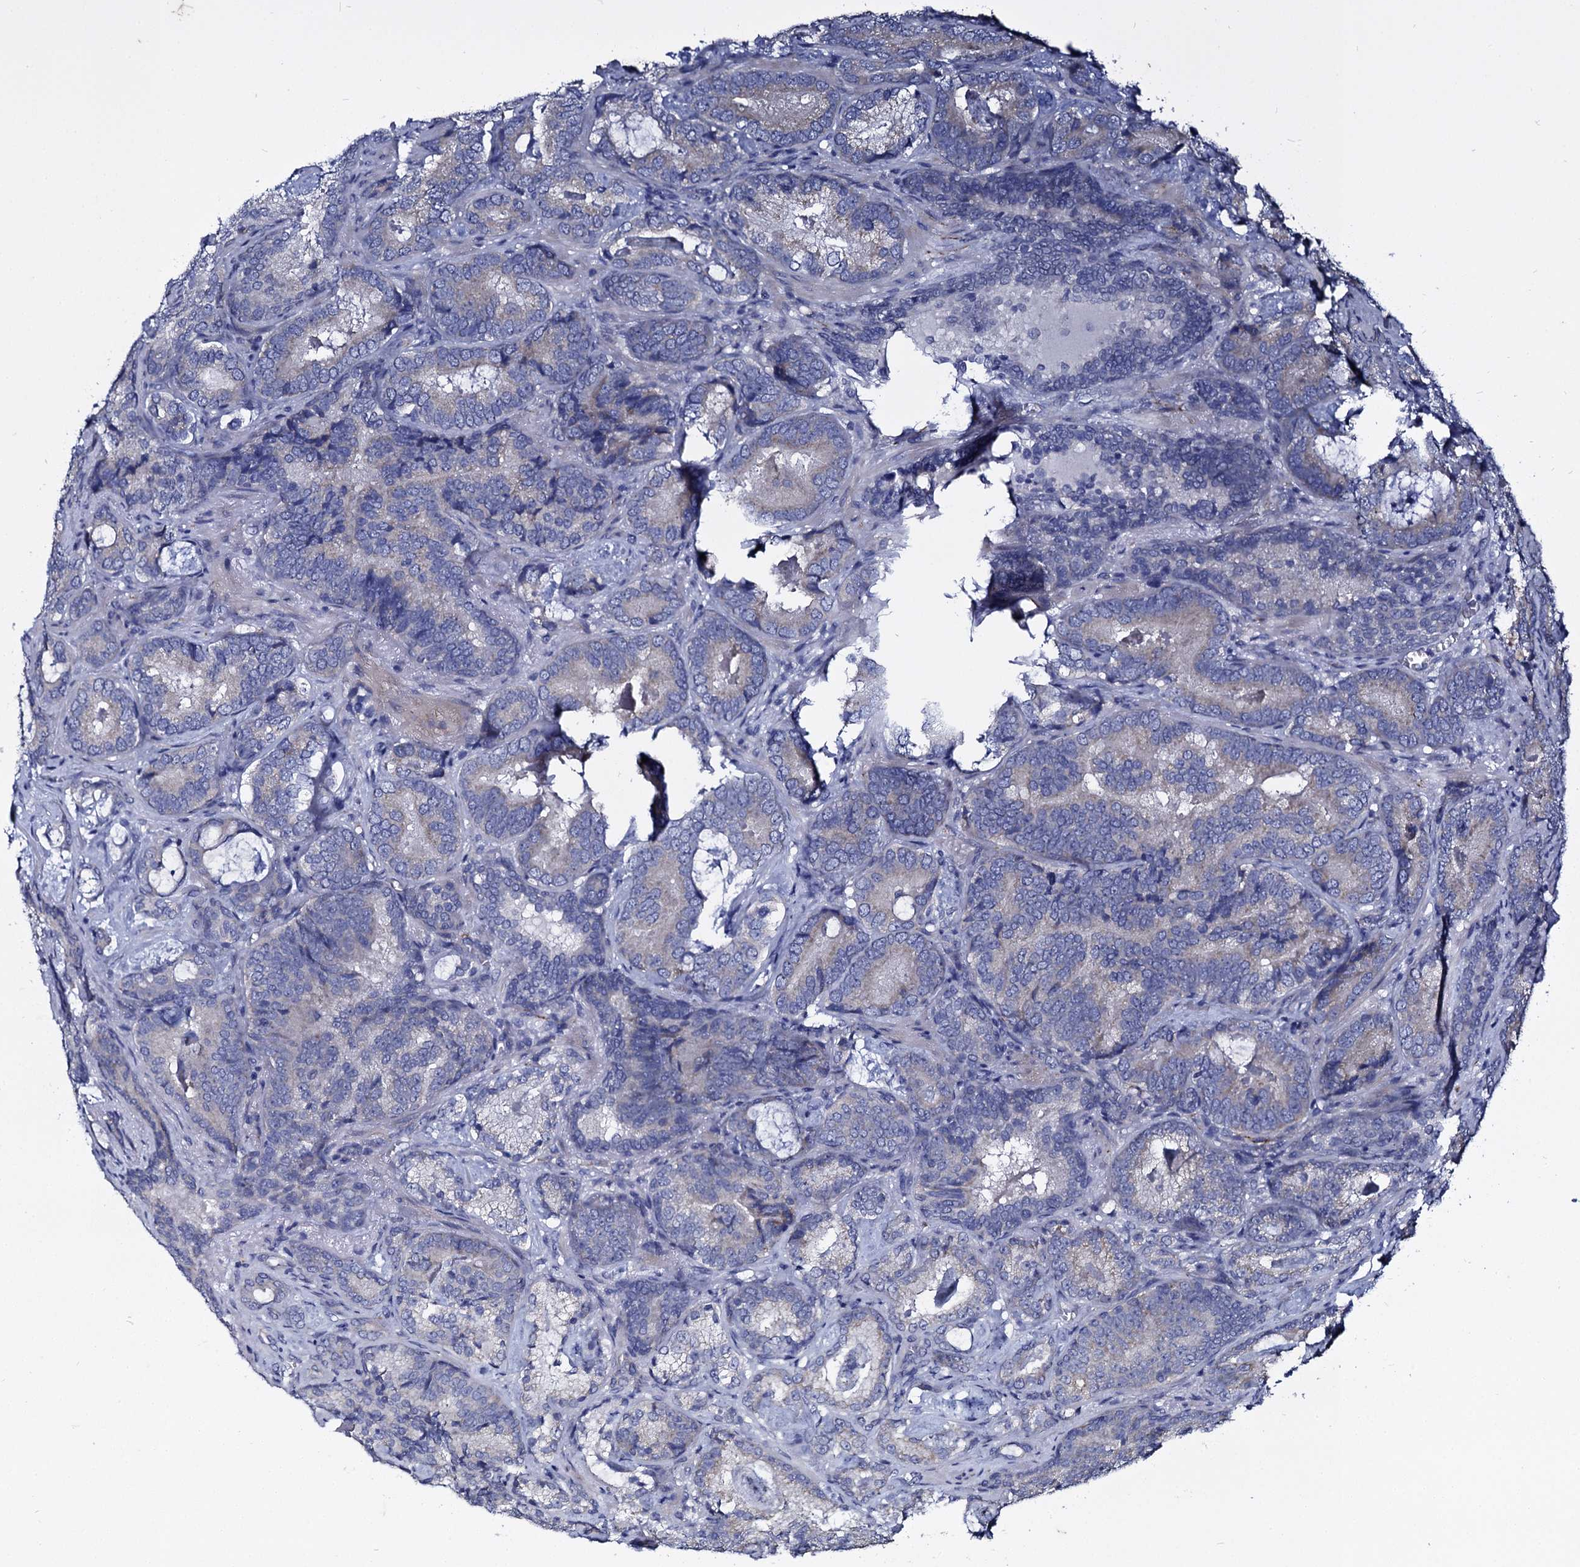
{"staining": {"intensity": "negative", "quantity": "none", "location": "none"}, "tissue": "prostate cancer", "cell_type": "Tumor cells", "image_type": "cancer", "snomed": [{"axis": "morphology", "description": "Adenocarcinoma, Low grade"}, {"axis": "topography", "description": "Prostate"}], "caption": "Prostate cancer was stained to show a protein in brown. There is no significant staining in tumor cells. The staining was performed using DAB (3,3'-diaminobenzidine) to visualize the protein expression in brown, while the nuclei were stained in blue with hematoxylin (Magnification: 20x).", "gene": "PANX2", "patient": {"sex": "male", "age": 60}}